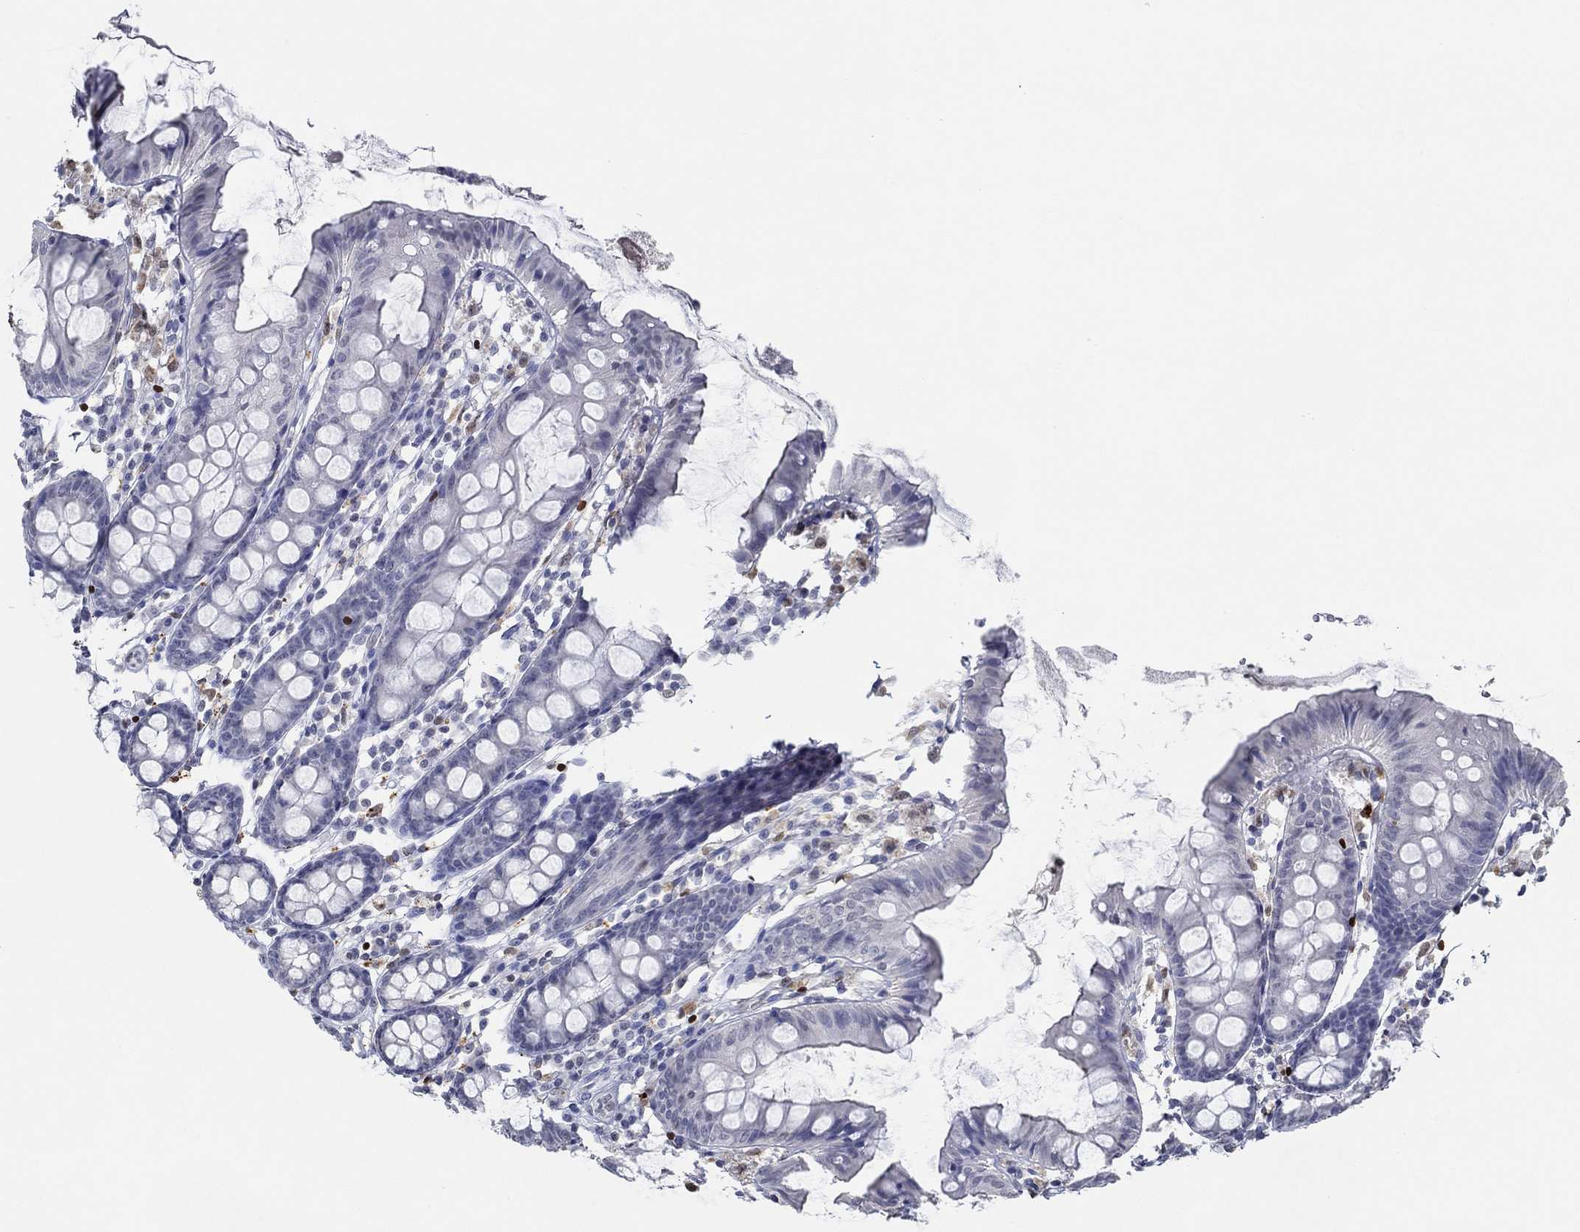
{"staining": {"intensity": "negative", "quantity": "none", "location": "none"}, "tissue": "colon", "cell_type": "Endothelial cells", "image_type": "normal", "snomed": [{"axis": "morphology", "description": "Normal tissue, NOS"}, {"axis": "topography", "description": "Colon"}], "caption": "Unremarkable colon was stained to show a protein in brown. There is no significant positivity in endothelial cells.", "gene": "GATA2", "patient": {"sex": "female", "age": 84}}